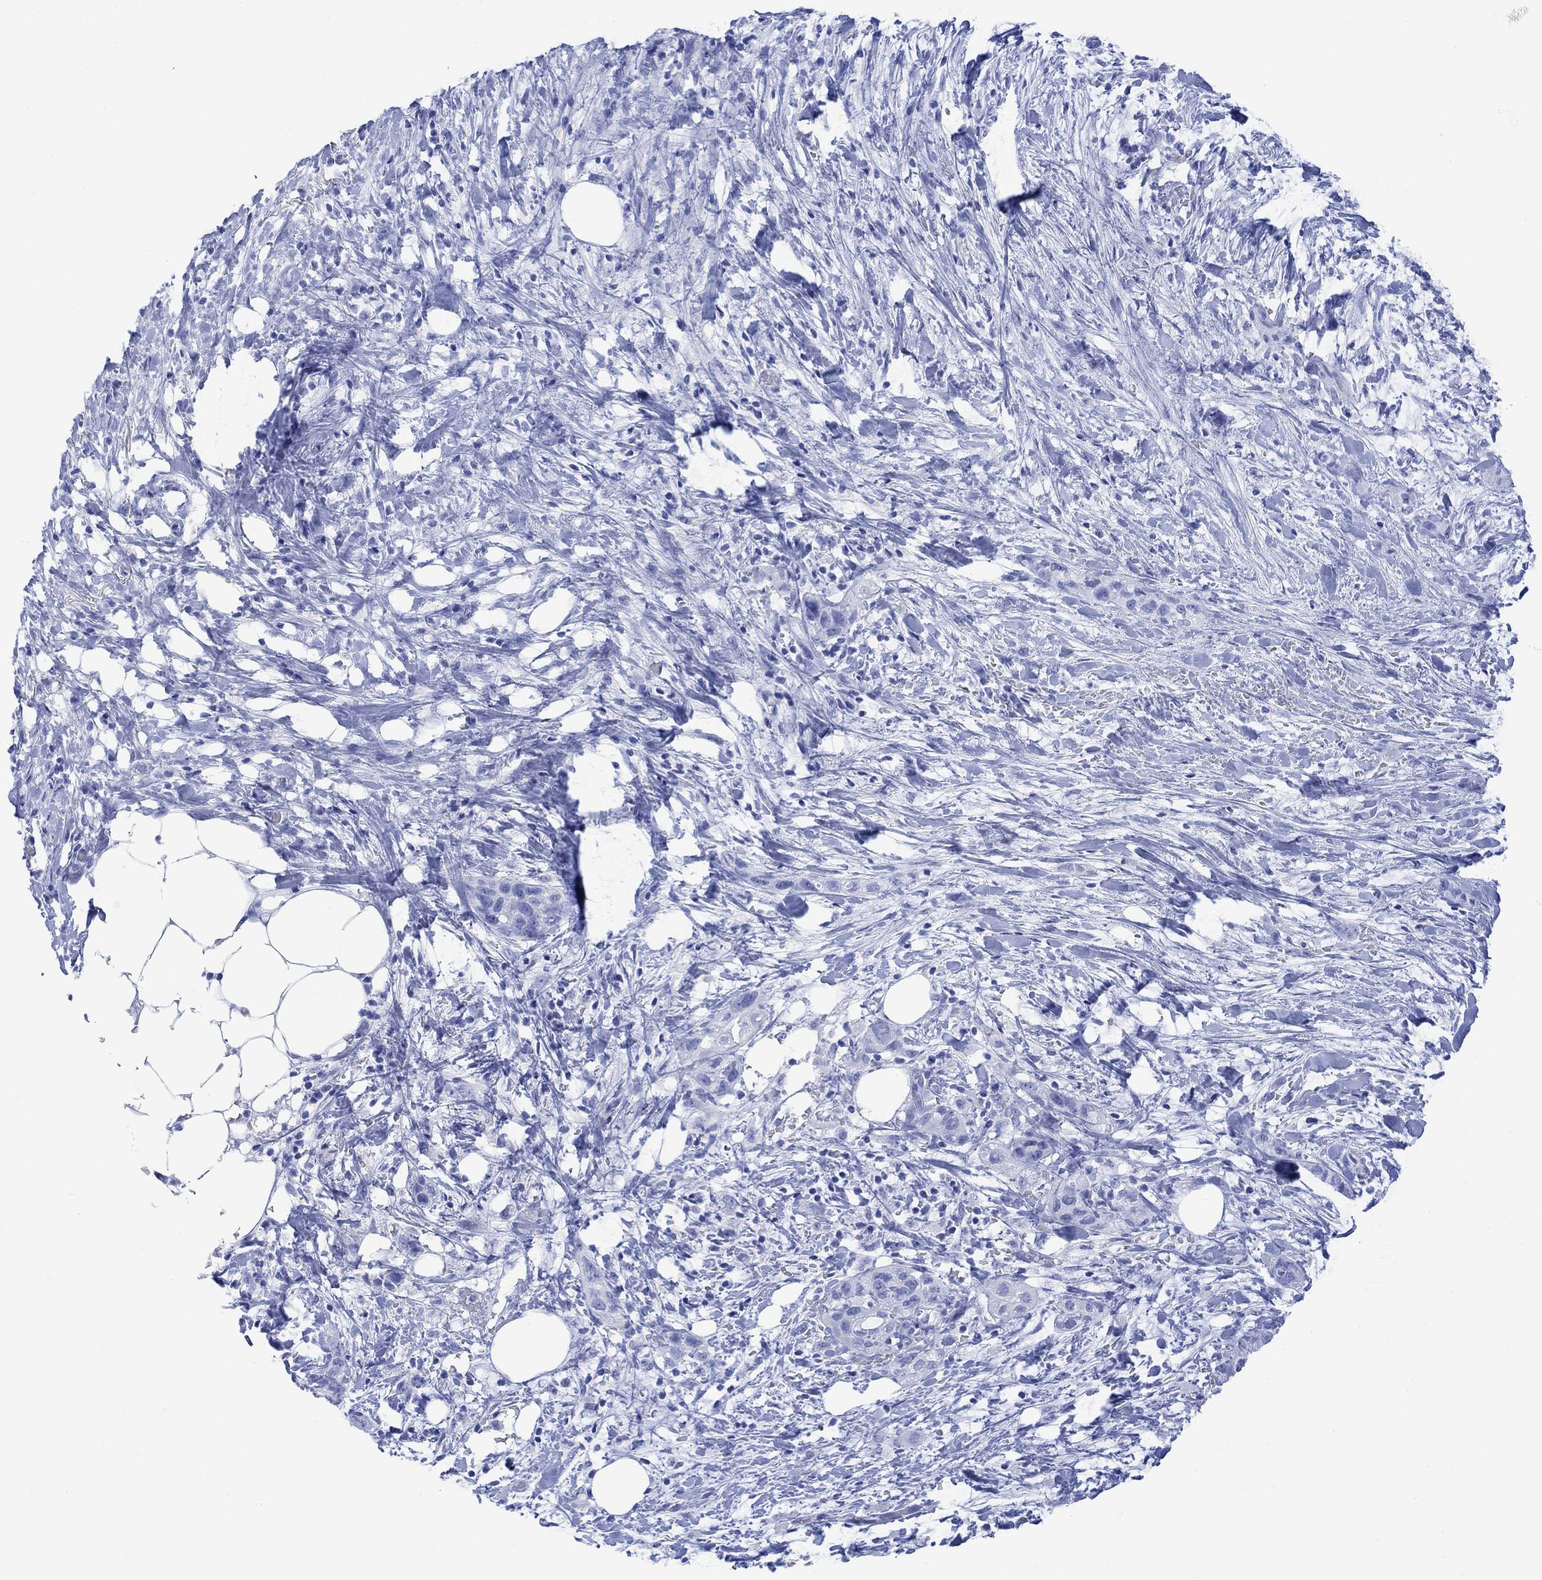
{"staining": {"intensity": "negative", "quantity": "none", "location": "none"}, "tissue": "pancreatic cancer", "cell_type": "Tumor cells", "image_type": "cancer", "snomed": [{"axis": "morphology", "description": "Adenocarcinoma, NOS"}, {"axis": "topography", "description": "Pancreas"}], "caption": "This is an IHC photomicrograph of pancreatic cancer. There is no staining in tumor cells.", "gene": "CELF4", "patient": {"sex": "female", "age": 72}}